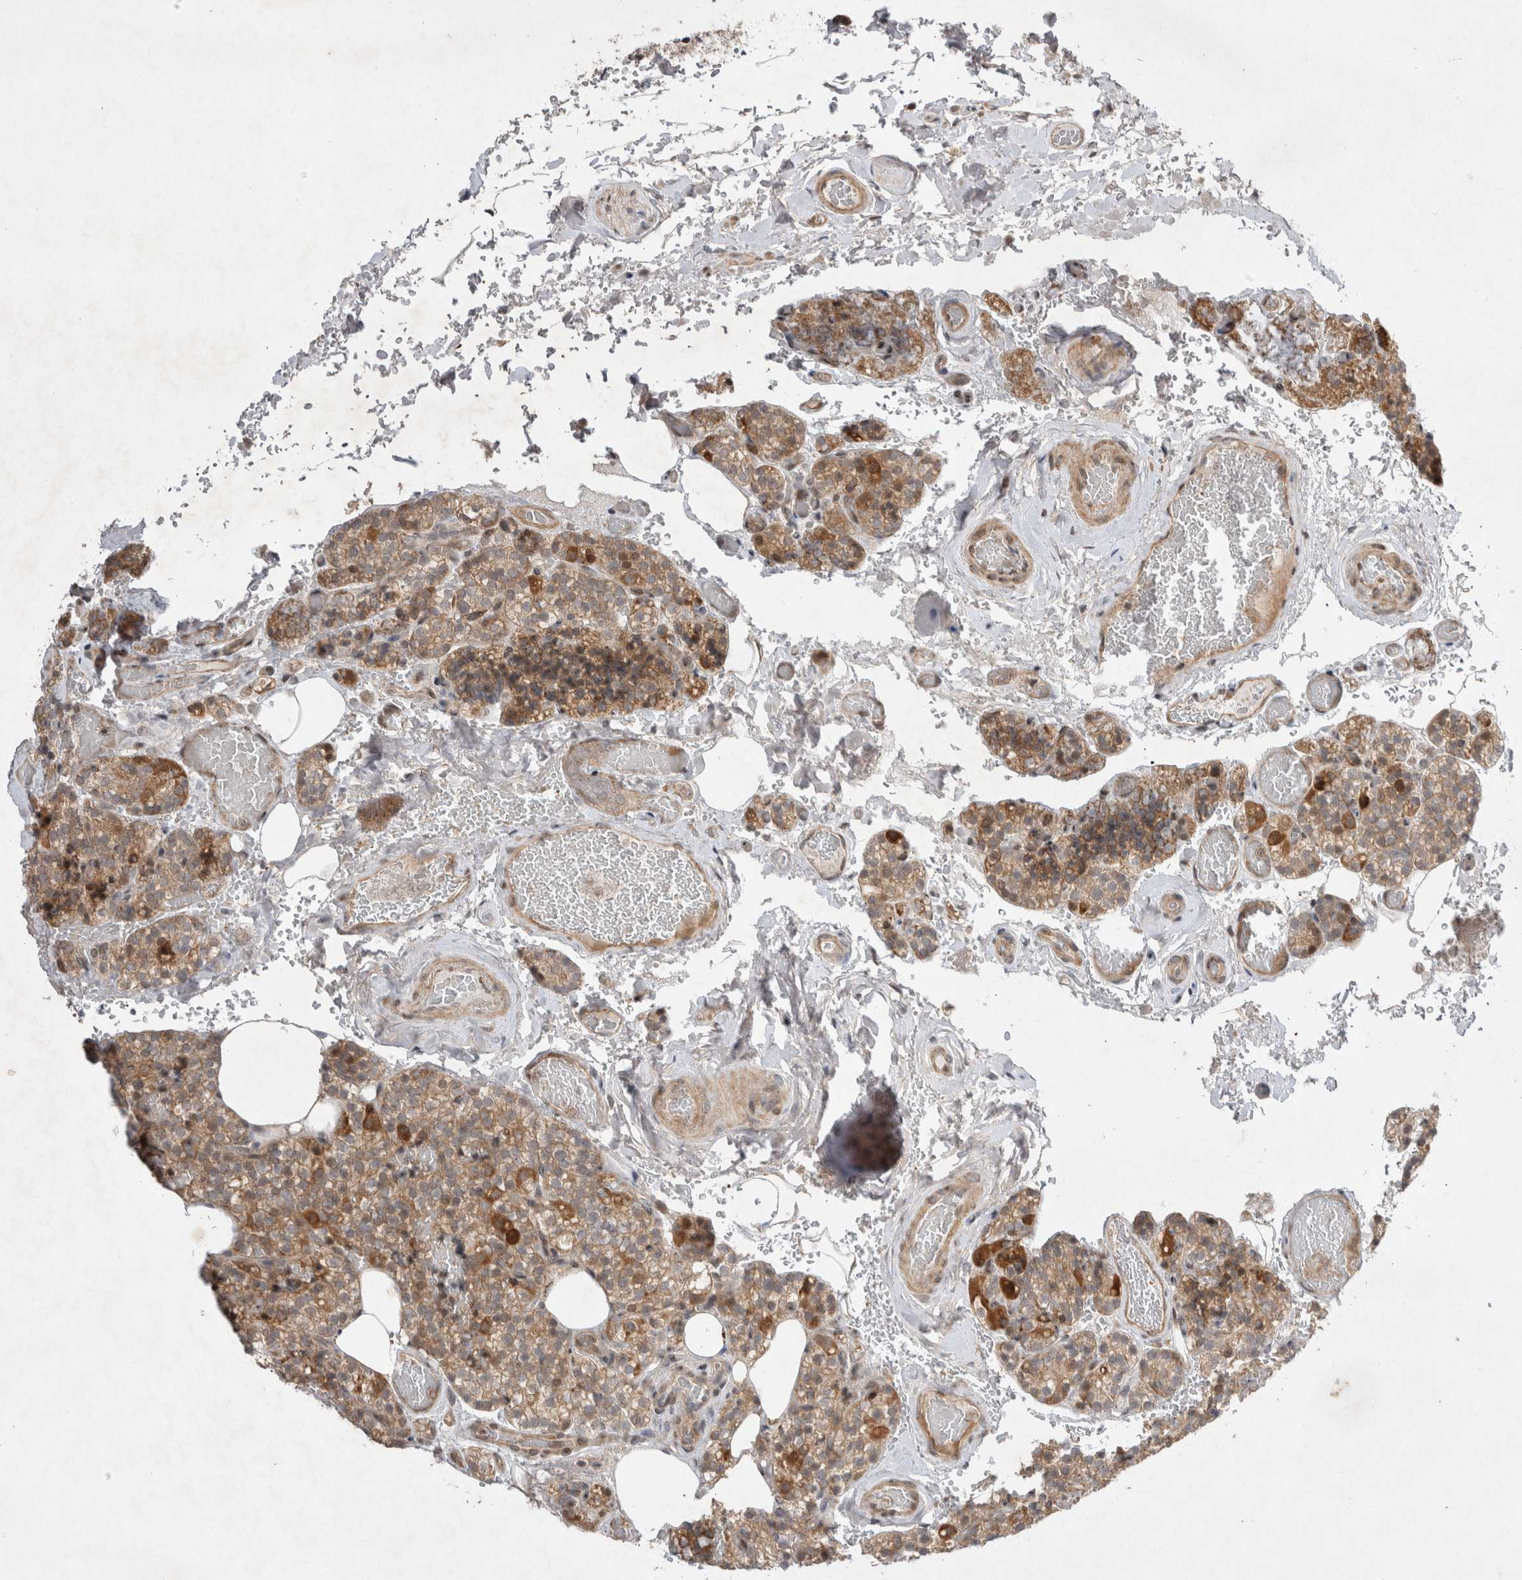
{"staining": {"intensity": "strong", "quantity": ">75%", "location": "cytoplasmic/membranous"}, "tissue": "parathyroid gland", "cell_type": "Glandular cells", "image_type": "normal", "snomed": [{"axis": "morphology", "description": "Normal tissue, NOS"}, {"axis": "topography", "description": "Parathyroid gland"}], "caption": "Immunohistochemistry micrograph of normal parathyroid gland: human parathyroid gland stained using immunohistochemistry displays high levels of strong protein expression localized specifically in the cytoplasmic/membranous of glandular cells, appearing as a cytoplasmic/membranous brown color.", "gene": "EIF2AK1", "patient": {"sex": "male", "age": 87}}